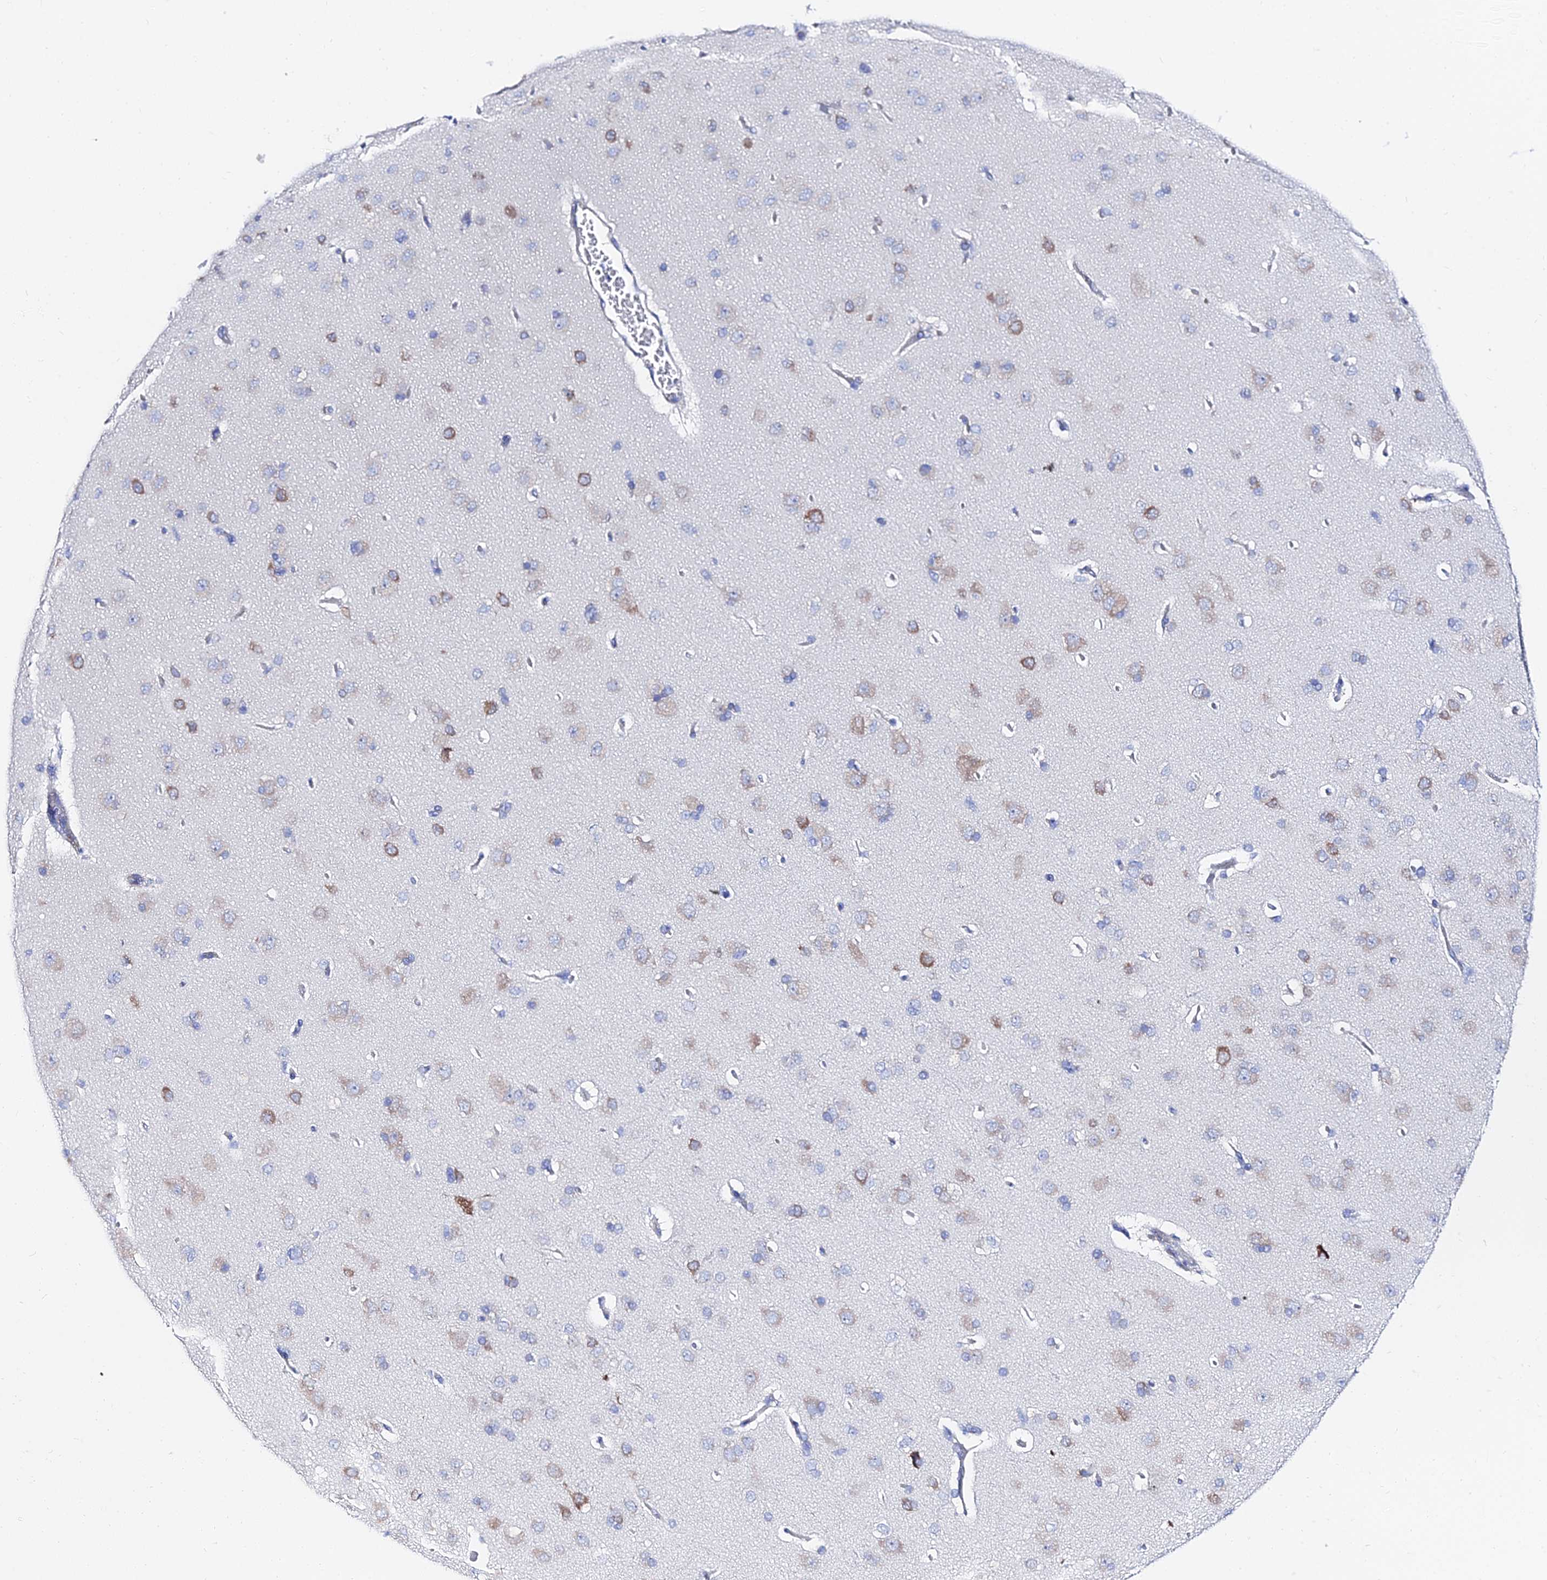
{"staining": {"intensity": "negative", "quantity": "none", "location": "none"}, "tissue": "cerebral cortex", "cell_type": "Endothelial cells", "image_type": "normal", "snomed": [{"axis": "morphology", "description": "Normal tissue, NOS"}, {"axis": "topography", "description": "Cerebral cortex"}], "caption": "Endothelial cells show no significant protein staining in normal cerebral cortex. (Stains: DAB (3,3'-diaminobenzidine) immunohistochemistry with hematoxylin counter stain, Microscopy: brightfield microscopy at high magnification).", "gene": "PTTG1", "patient": {"sex": "male", "age": 62}}